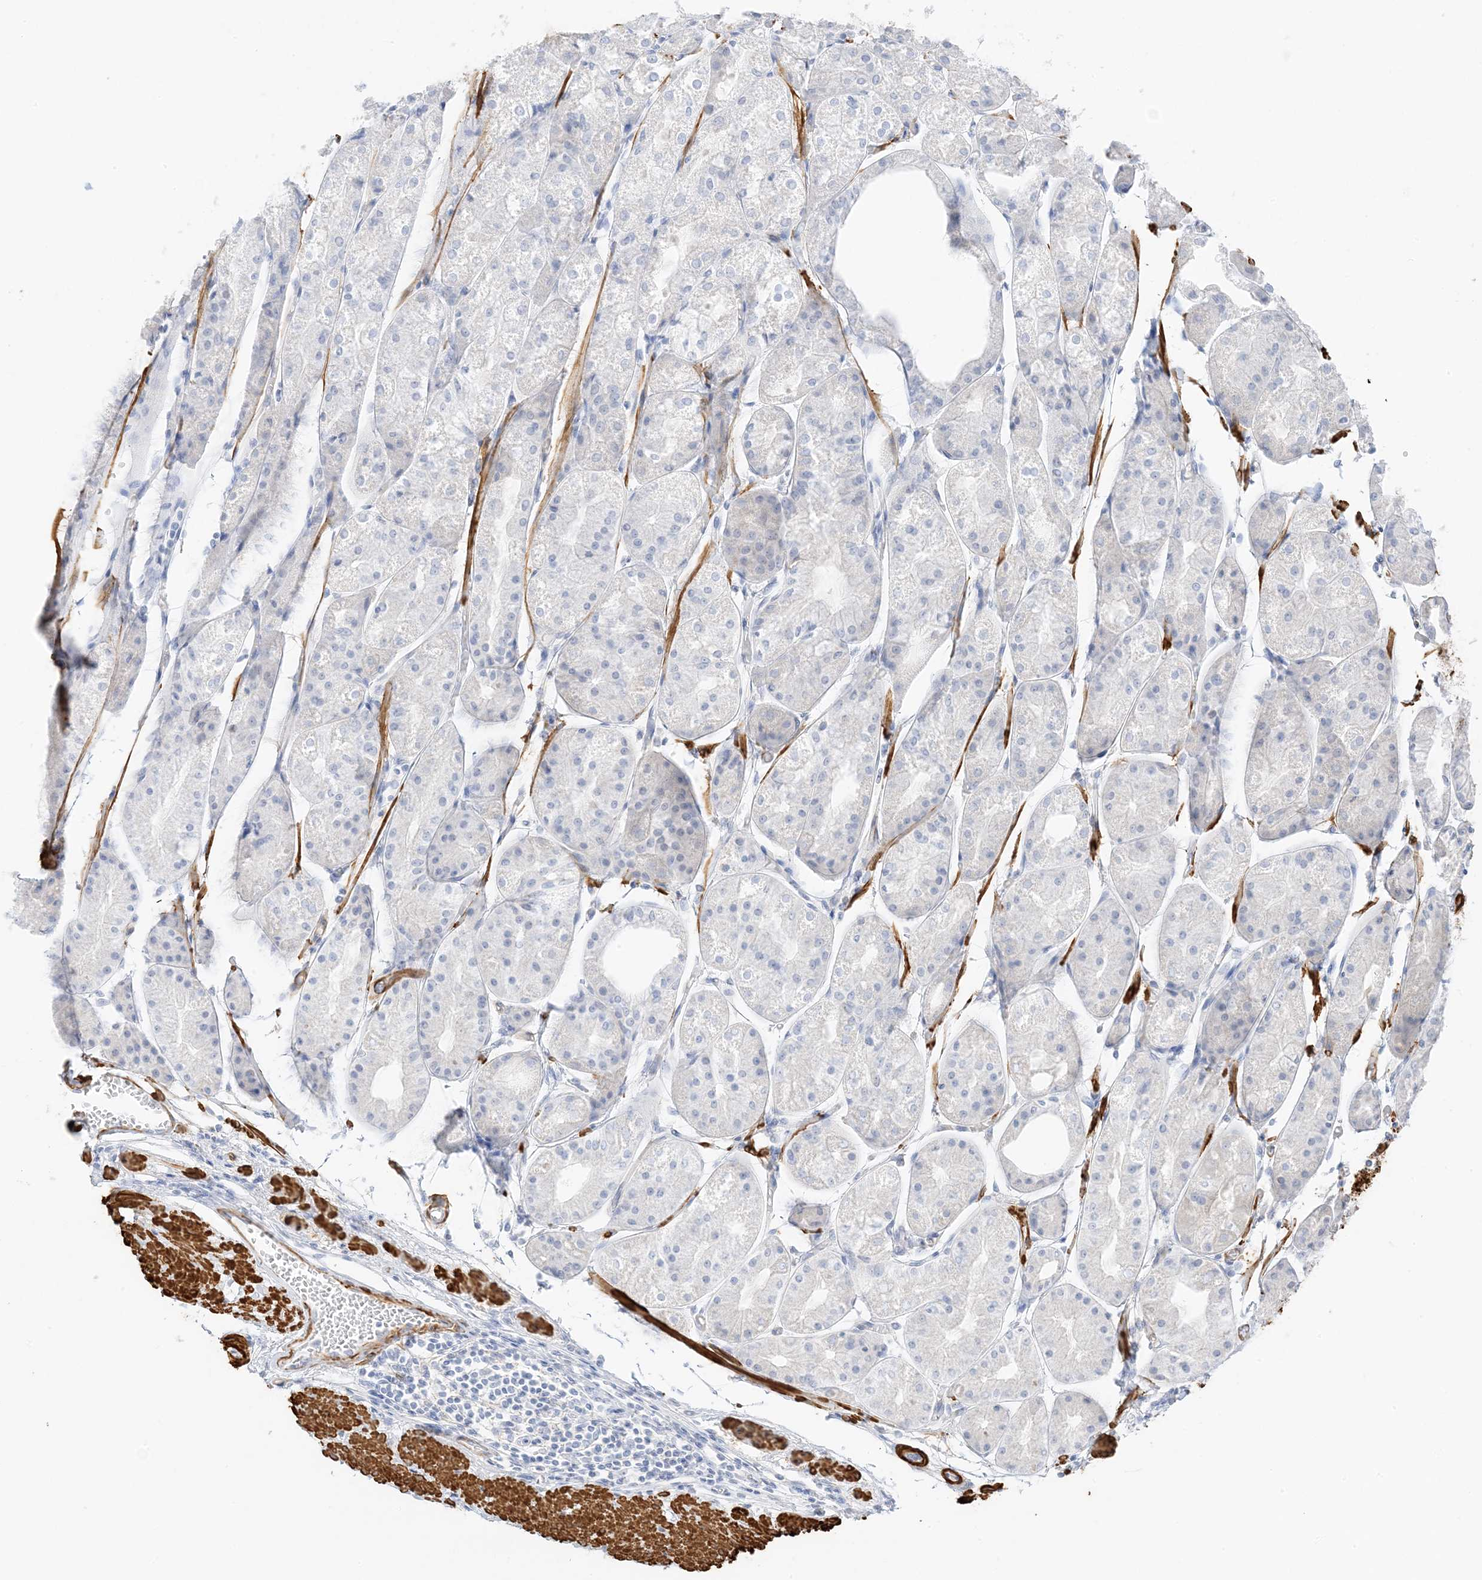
{"staining": {"intensity": "negative", "quantity": "none", "location": "none"}, "tissue": "stomach", "cell_type": "Glandular cells", "image_type": "normal", "snomed": [{"axis": "morphology", "description": "Normal tissue, NOS"}, {"axis": "topography", "description": "Stomach, upper"}], "caption": "This is a micrograph of immunohistochemistry (IHC) staining of benign stomach, which shows no expression in glandular cells. (DAB IHC, high magnification).", "gene": "SLC22A13", "patient": {"sex": "male", "age": 72}}